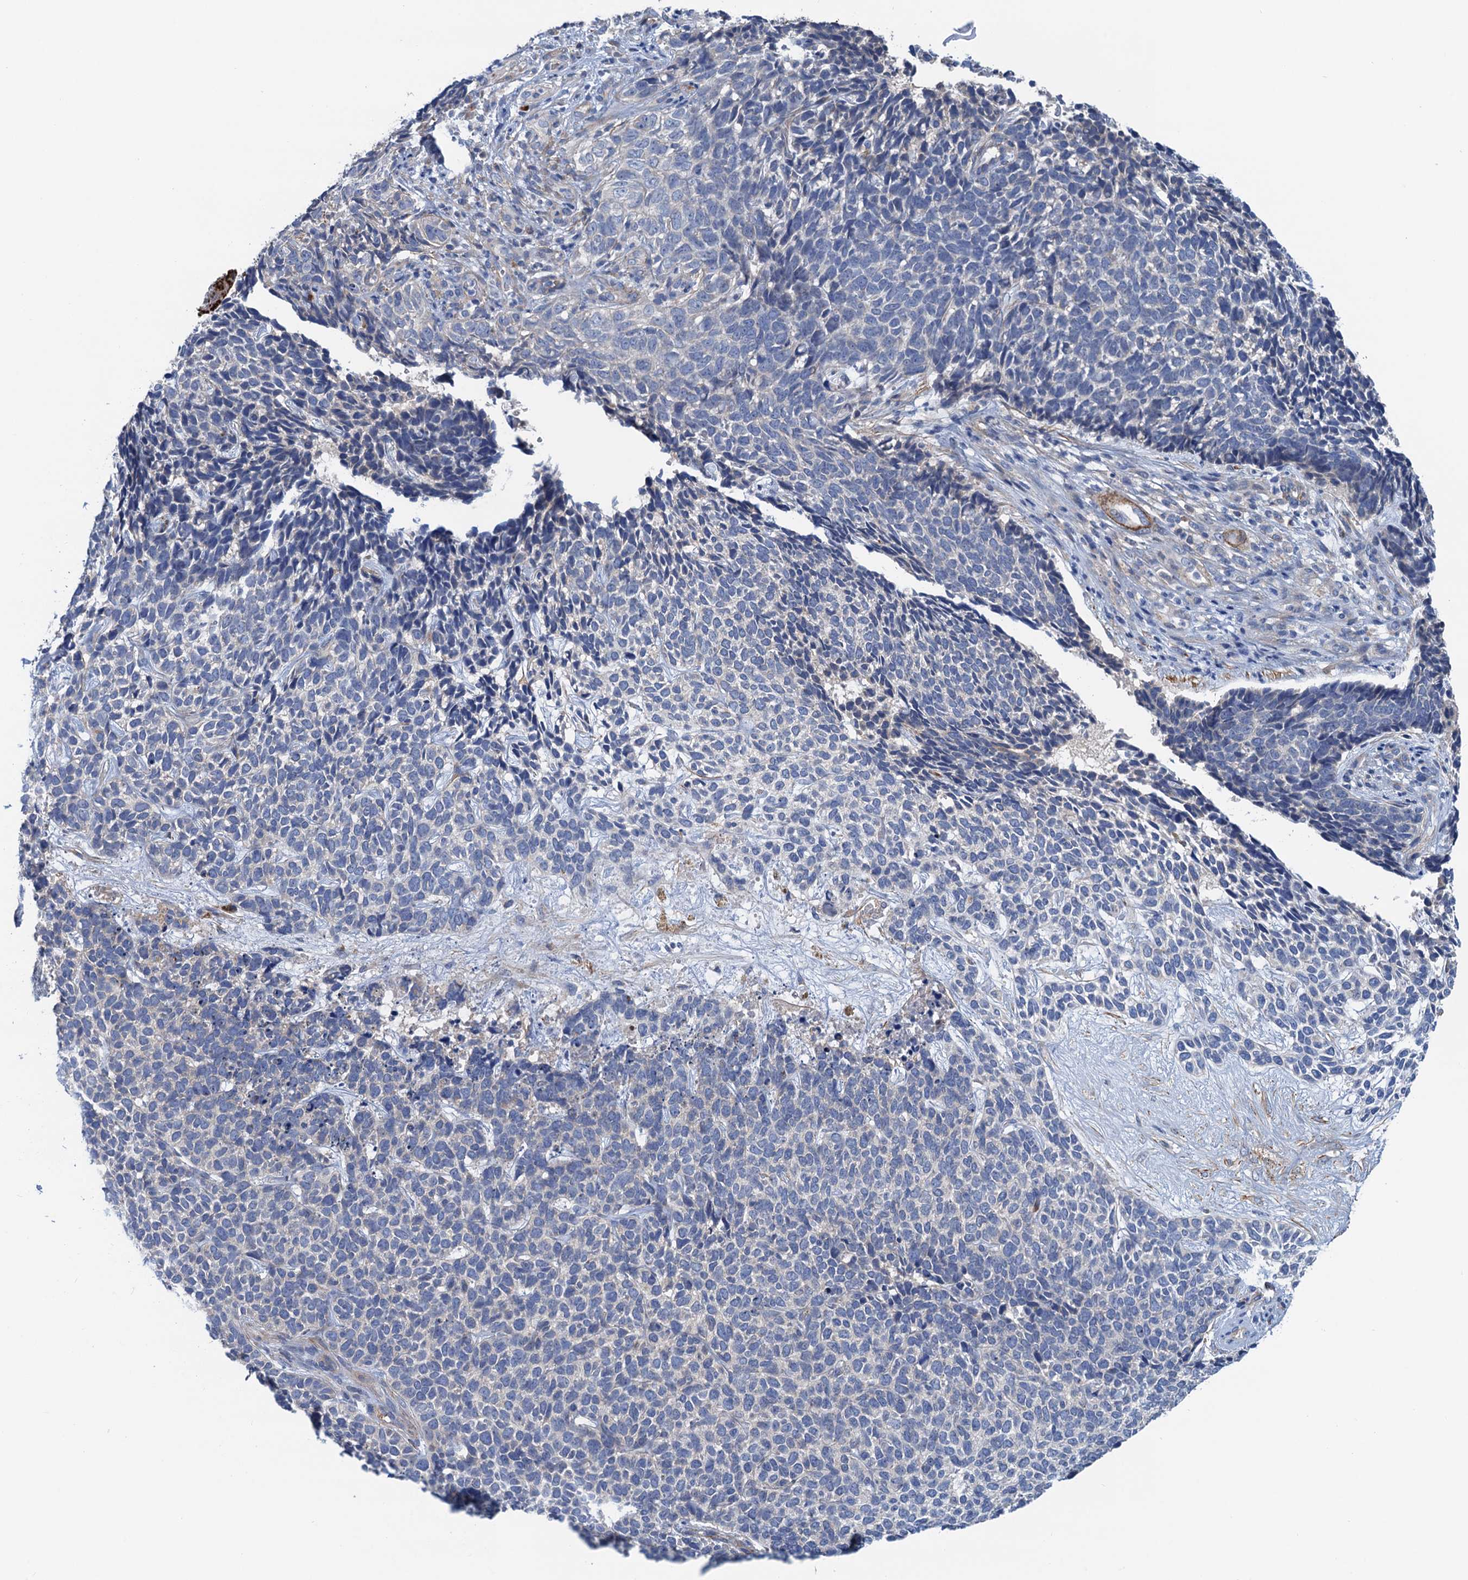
{"staining": {"intensity": "negative", "quantity": "none", "location": "none"}, "tissue": "skin cancer", "cell_type": "Tumor cells", "image_type": "cancer", "snomed": [{"axis": "morphology", "description": "Basal cell carcinoma"}, {"axis": "topography", "description": "Skin"}], "caption": "The immunohistochemistry (IHC) histopathology image has no significant staining in tumor cells of skin cancer (basal cell carcinoma) tissue. (DAB IHC visualized using brightfield microscopy, high magnification).", "gene": "CSTPP1", "patient": {"sex": "female", "age": 84}}